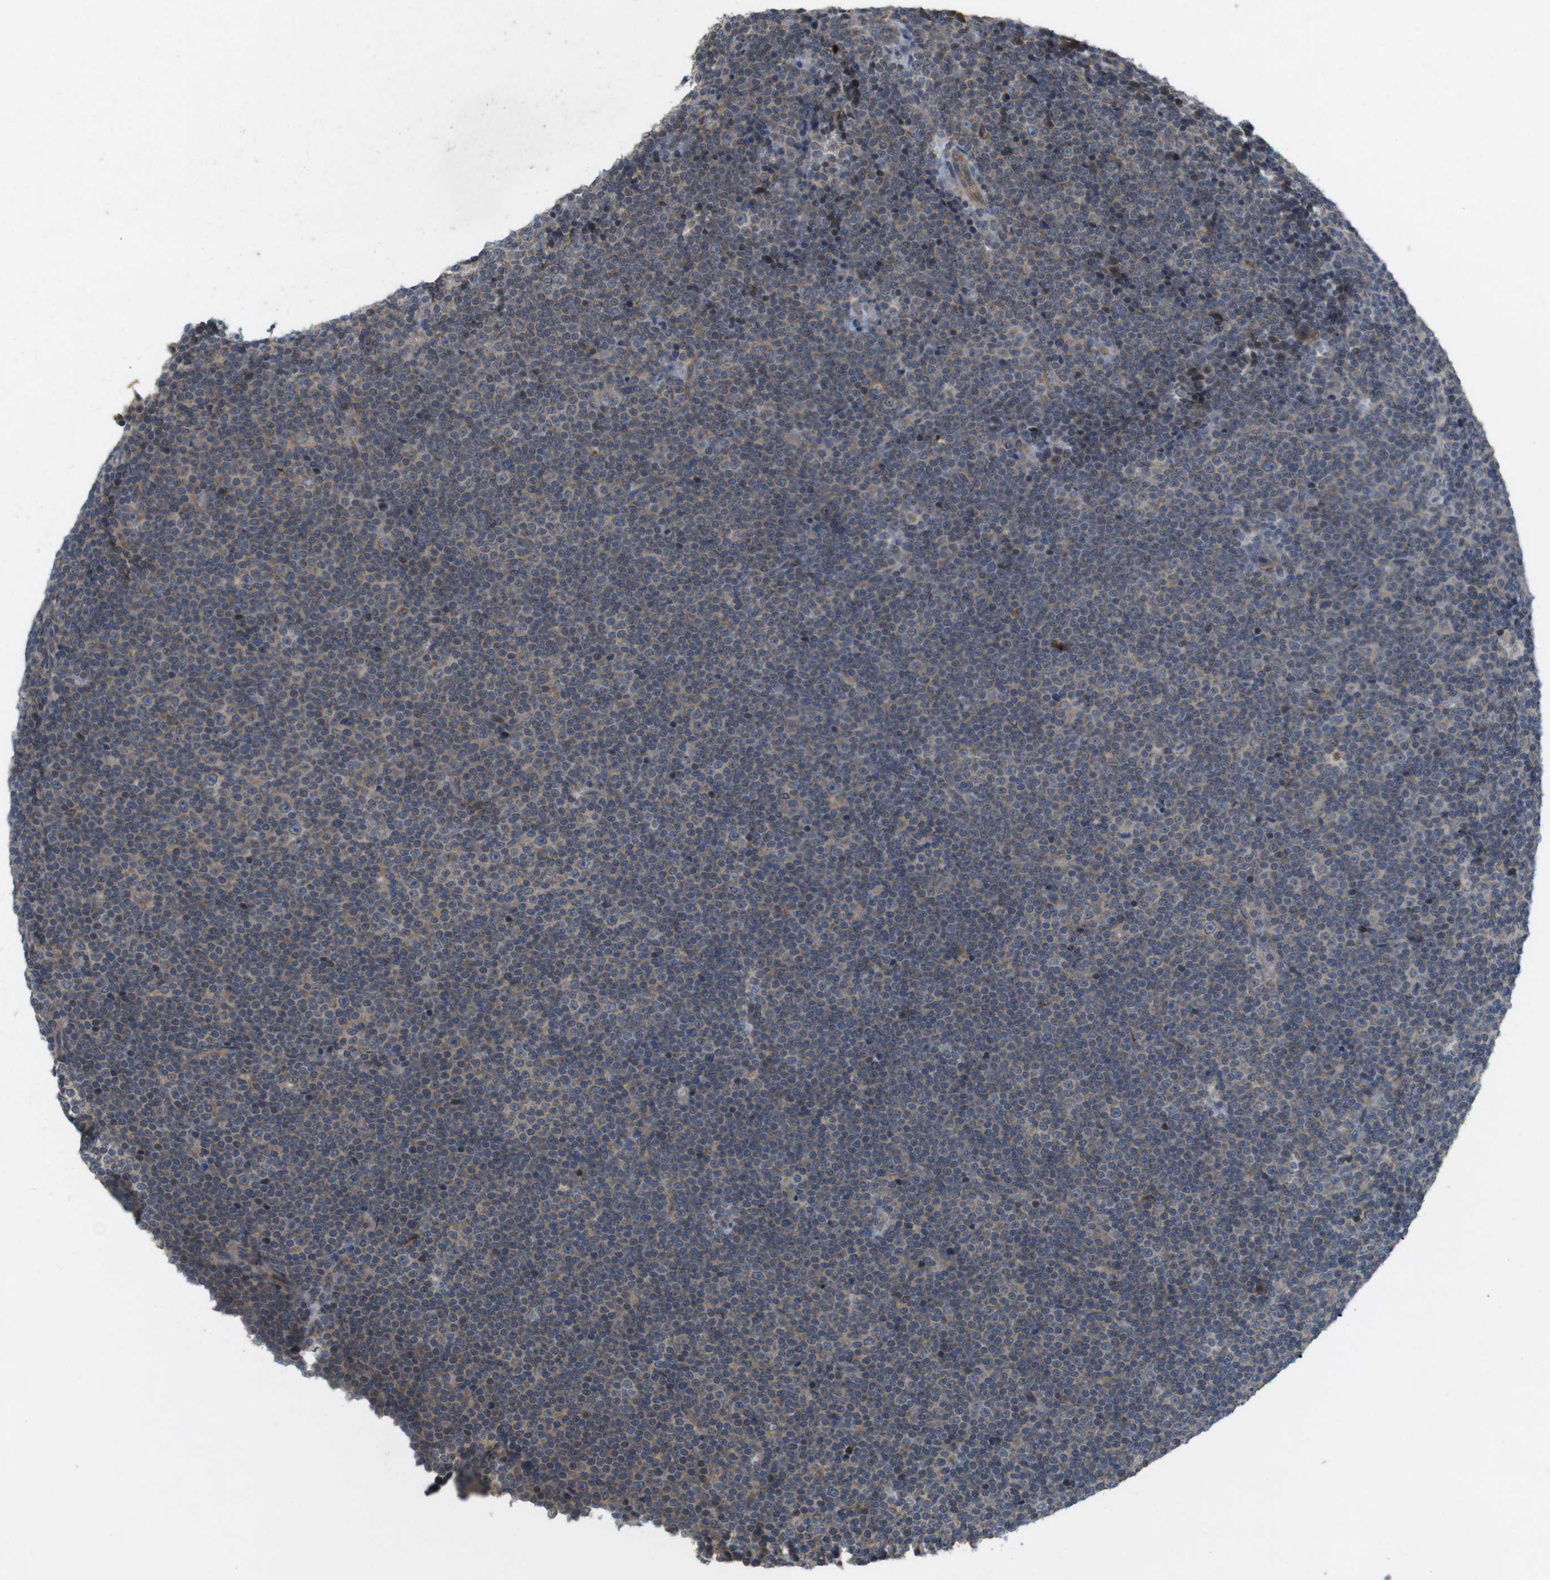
{"staining": {"intensity": "weak", "quantity": "<25%", "location": "cytoplasmic/membranous"}, "tissue": "lymphoma", "cell_type": "Tumor cells", "image_type": "cancer", "snomed": [{"axis": "morphology", "description": "Malignant lymphoma, non-Hodgkin's type, Low grade"}, {"axis": "topography", "description": "Lymph node"}], "caption": "Tumor cells show no significant protein expression in lymphoma.", "gene": "CLTC", "patient": {"sex": "female", "age": 67}}